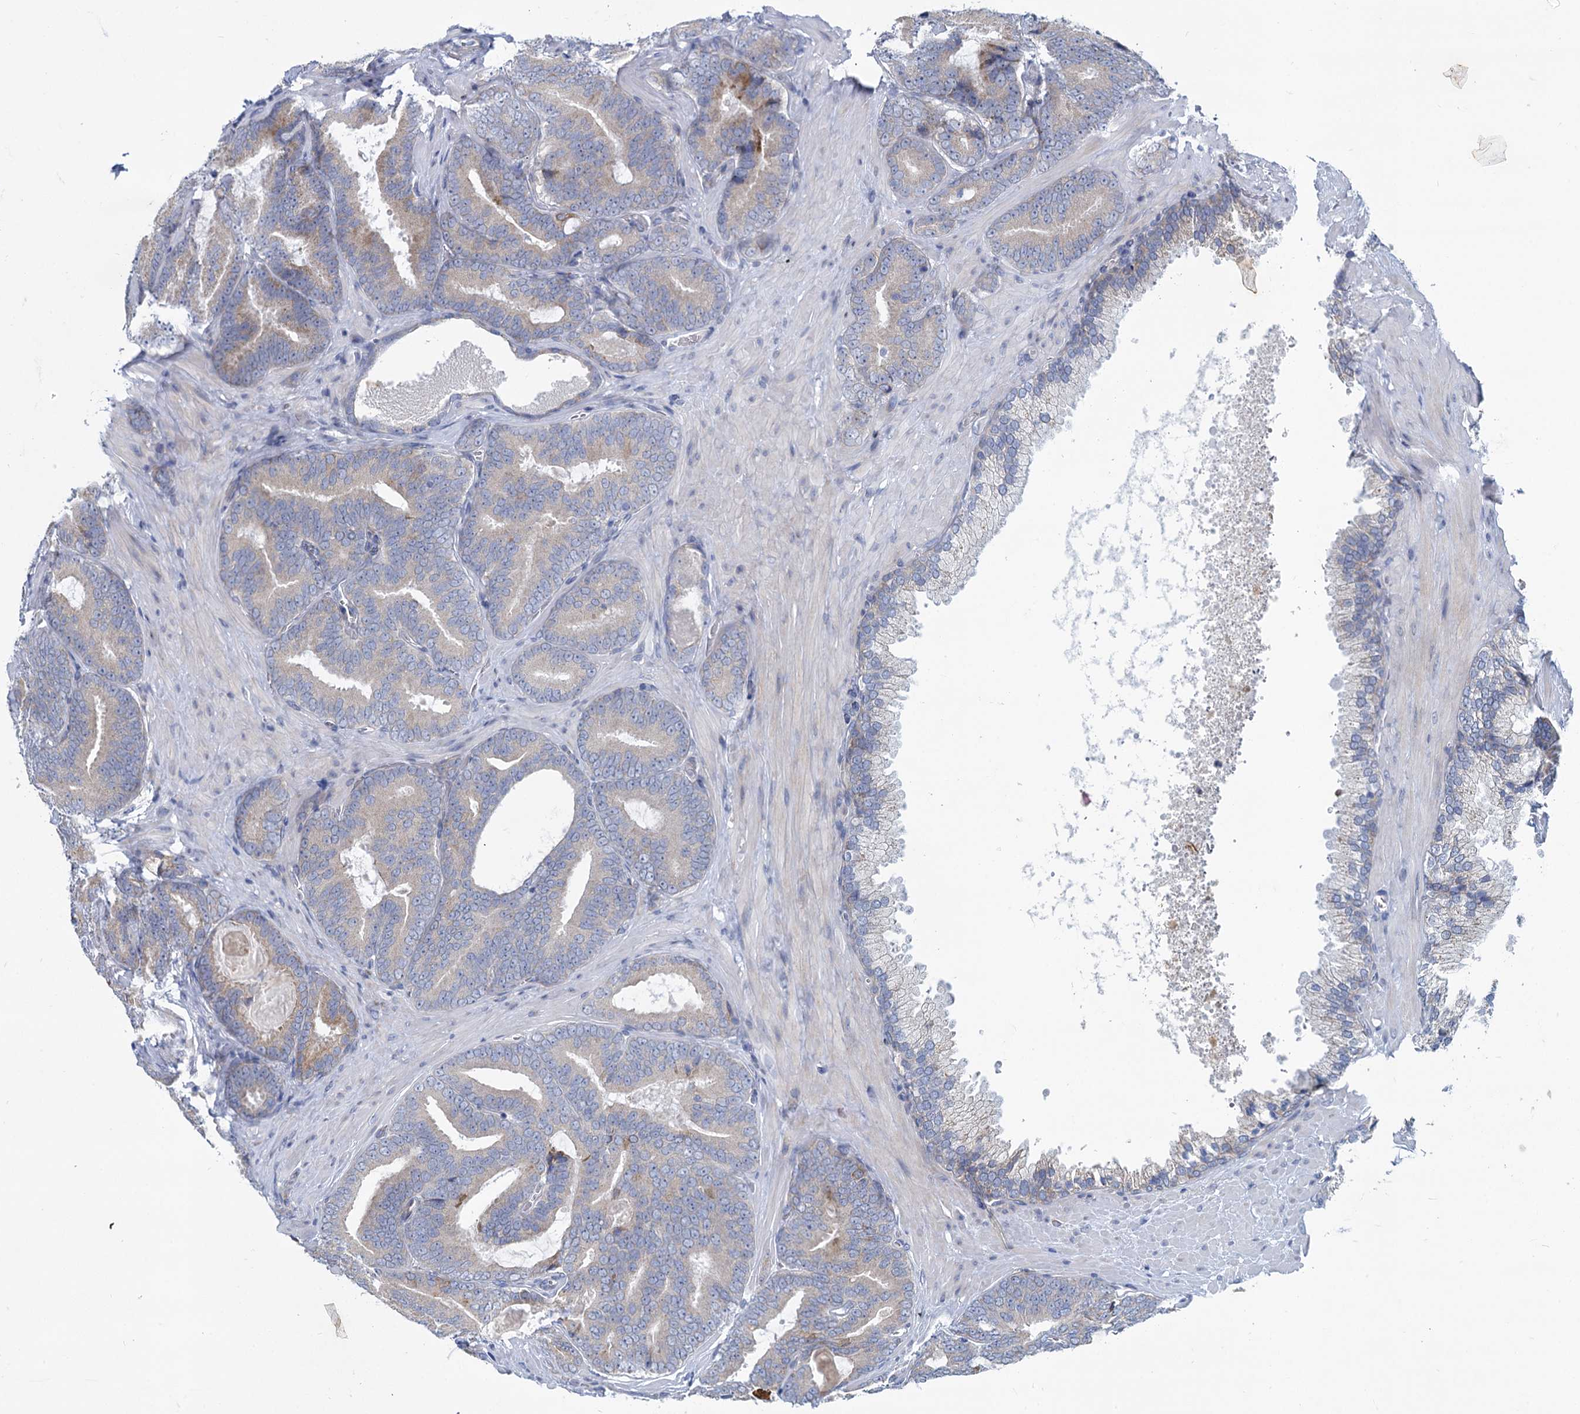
{"staining": {"intensity": "moderate", "quantity": "<25%", "location": "cytoplasmic/membranous"}, "tissue": "prostate cancer", "cell_type": "Tumor cells", "image_type": "cancer", "snomed": [{"axis": "morphology", "description": "Adenocarcinoma, High grade"}, {"axis": "topography", "description": "Prostate"}], "caption": "Immunohistochemical staining of human prostate cancer (adenocarcinoma (high-grade)) demonstrates low levels of moderate cytoplasmic/membranous protein staining in about <25% of tumor cells.", "gene": "PRSS35", "patient": {"sex": "male", "age": 66}}